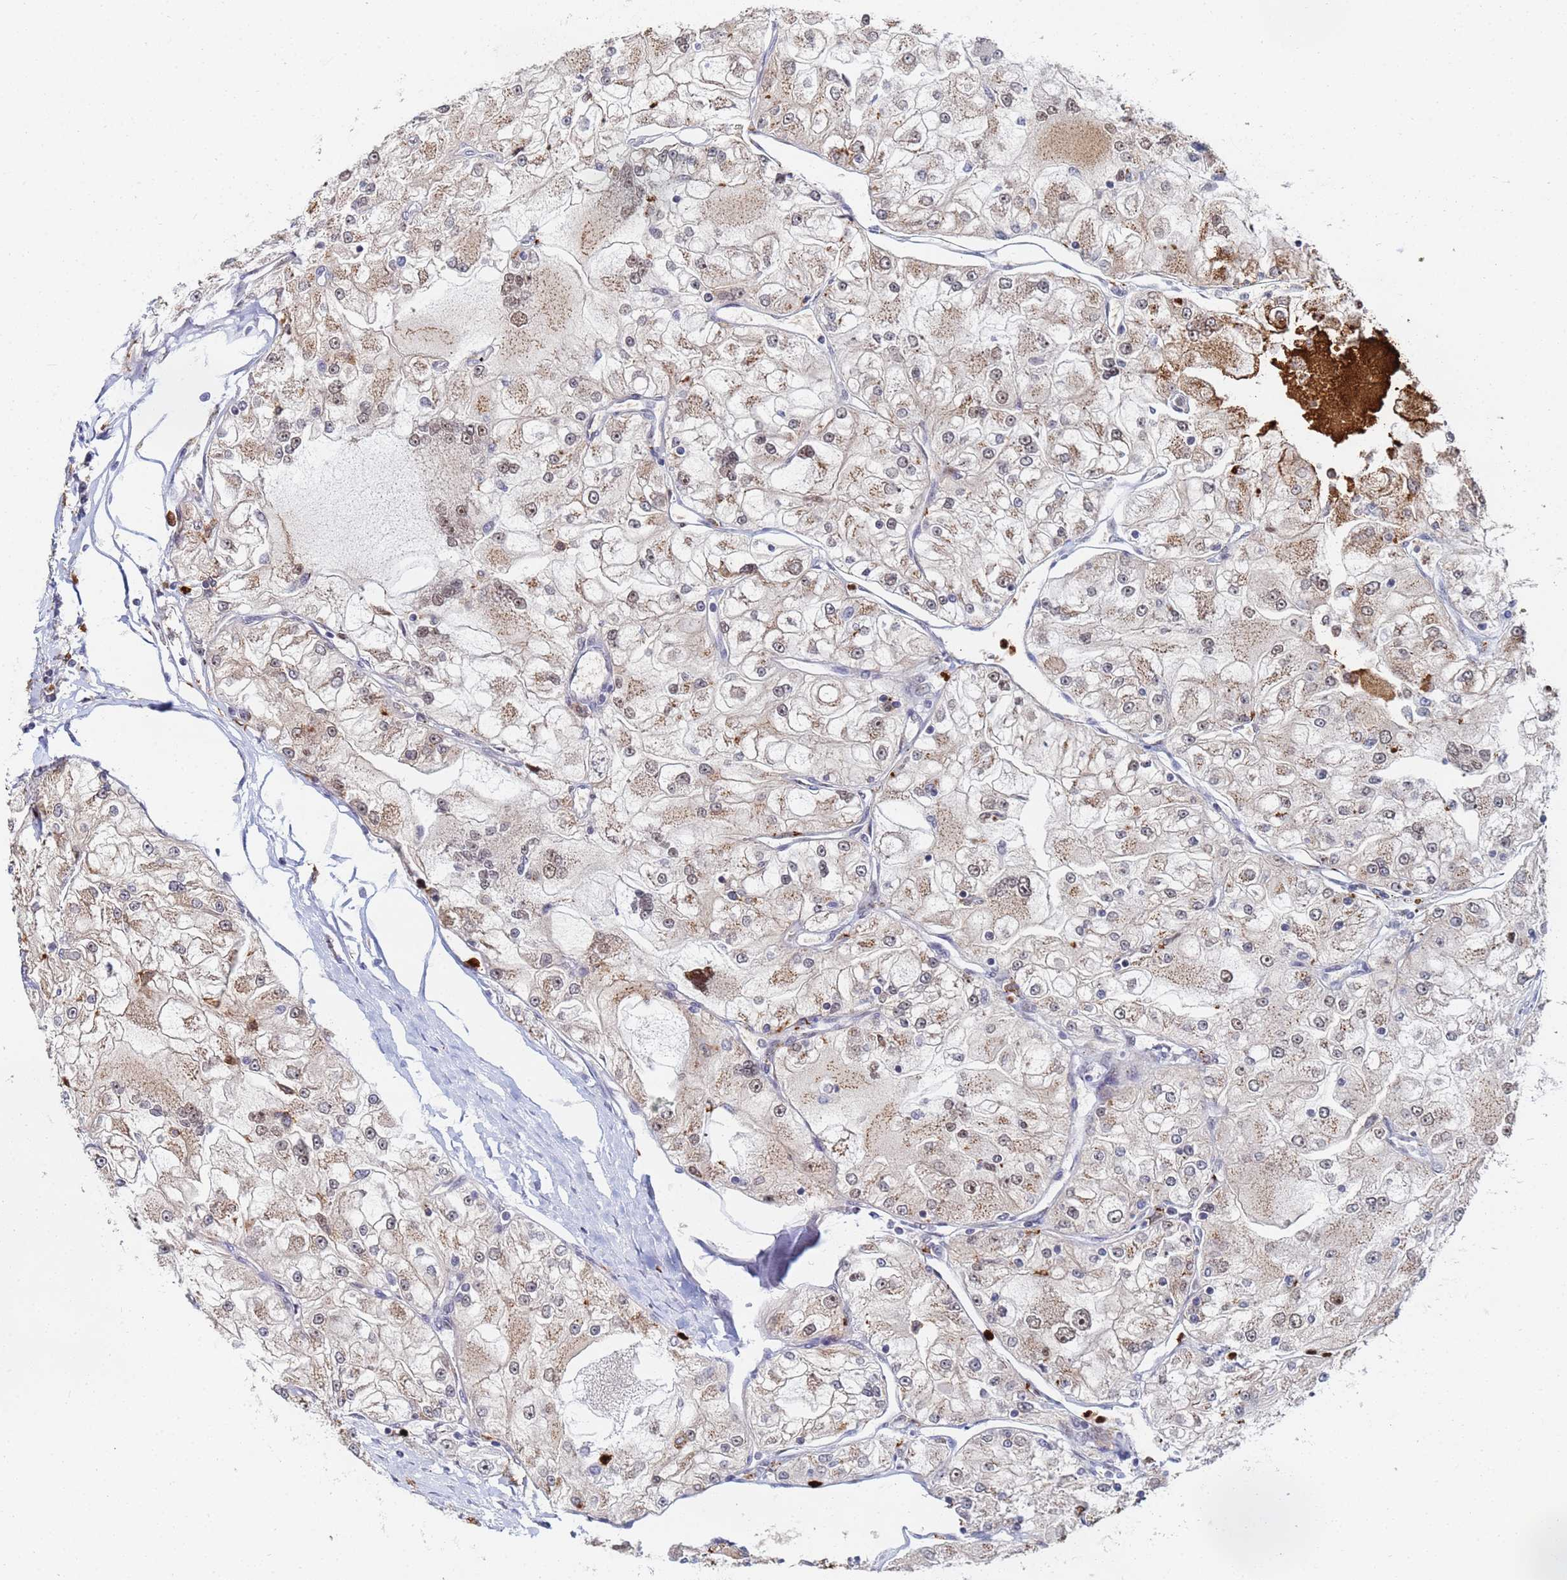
{"staining": {"intensity": "weak", "quantity": ">75%", "location": "cytoplasmic/membranous,nuclear"}, "tissue": "renal cancer", "cell_type": "Tumor cells", "image_type": "cancer", "snomed": [{"axis": "morphology", "description": "Adenocarcinoma, NOS"}, {"axis": "topography", "description": "Kidney"}], "caption": "Immunohistochemical staining of renal adenocarcinoma exhibits weak cytoplasmic/membranous and nuclear protein positivity in approximately >75% of tumor cells.", "gene": "MTCL1", "patient": {"sex": "female", "age": 72}}